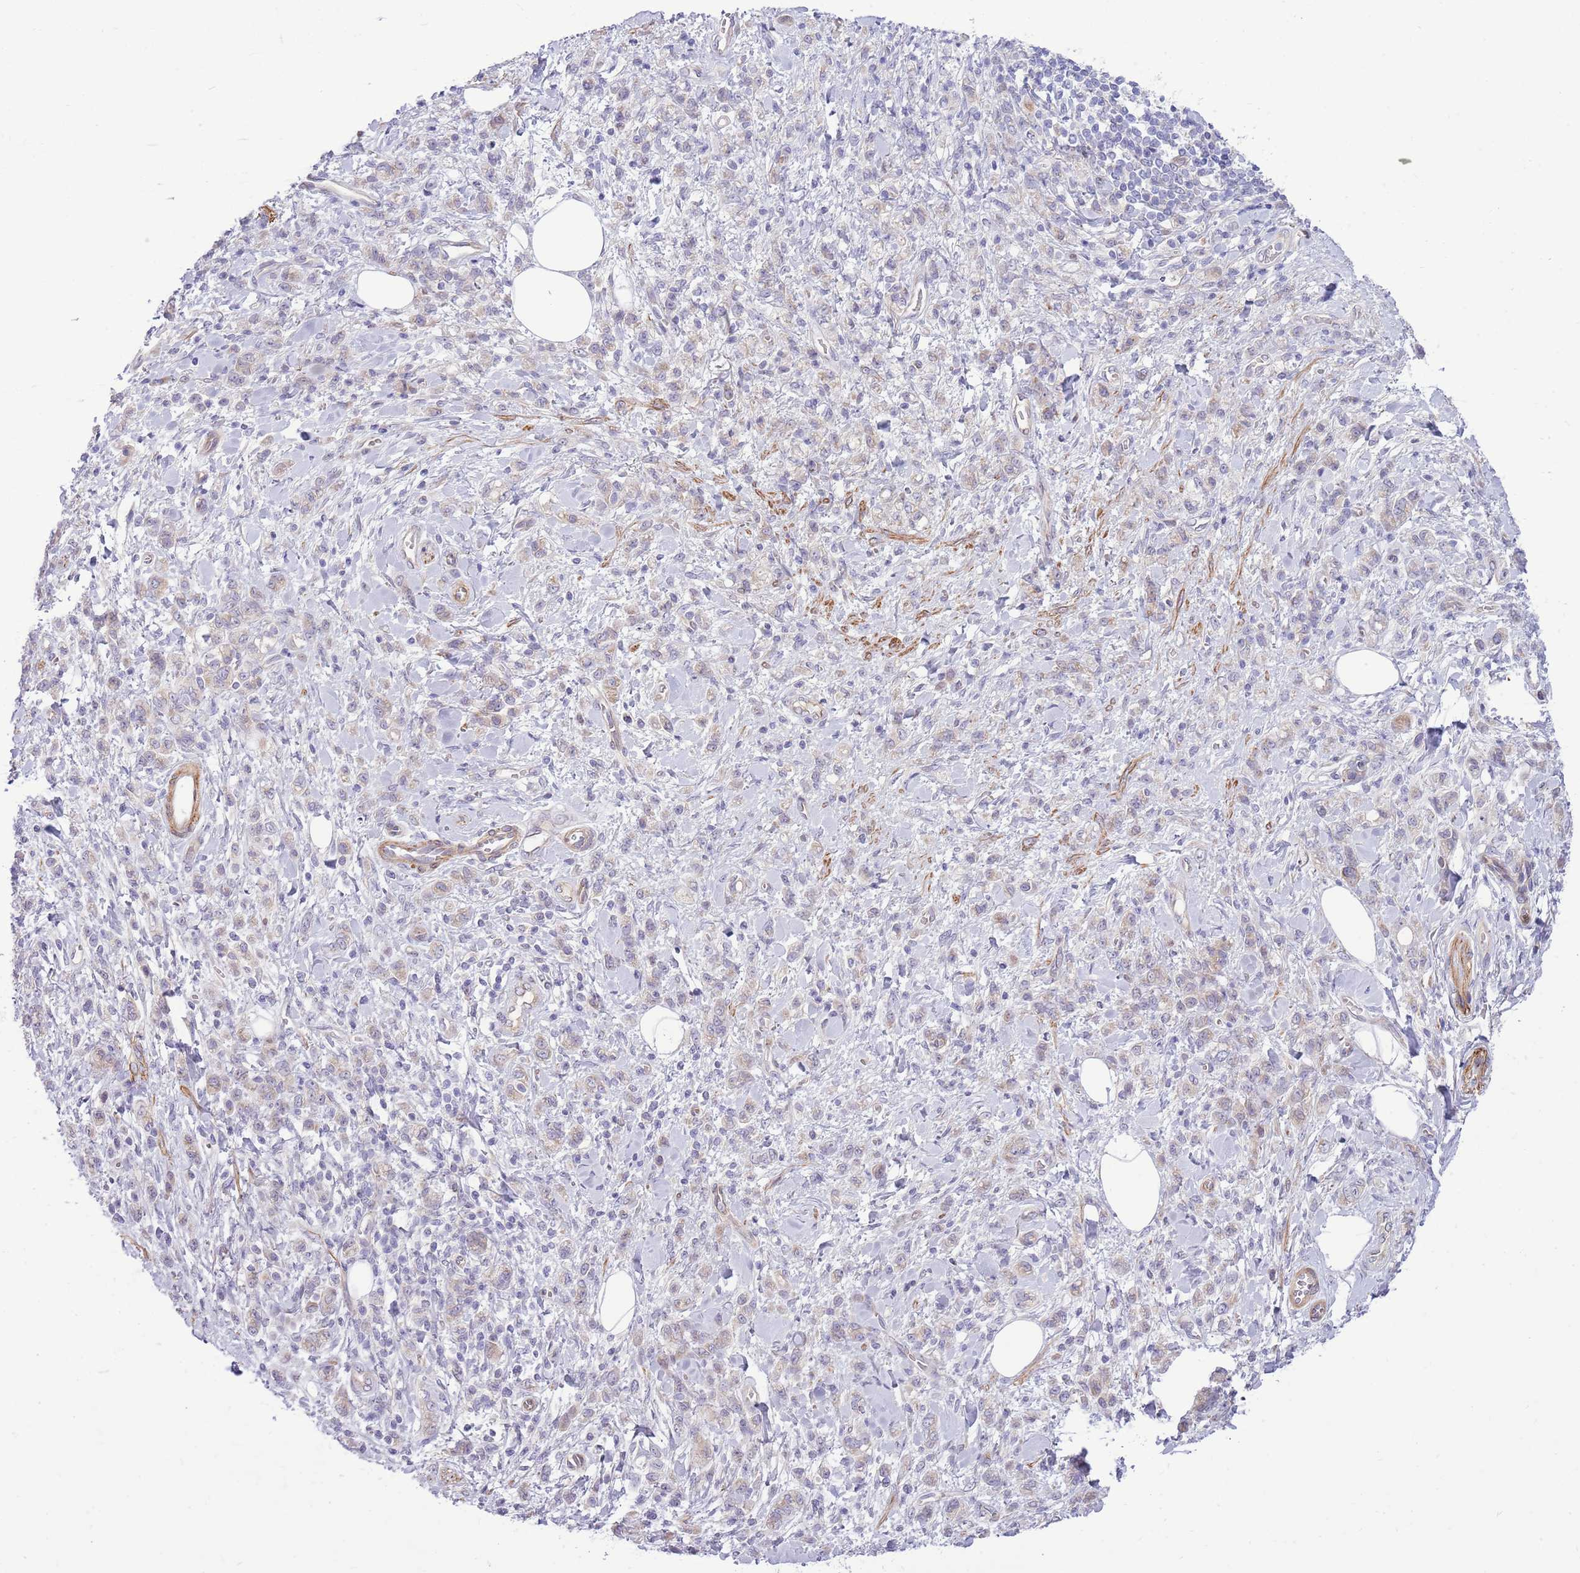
{"staining": {"intensity": "weak", "quantity": "<25%", "location": "cytoplasmic/membranous"}, "tissue": "stomach cancer", "cell_type": "Tumor cells", "image_type": "cancer", "snomed": [{"axis": "morphology", "description": "Adenocarcinoma, NOS"}, {"axis": "topography", "description": "Stomach"}], "caption": "IHC of human stomach adenocarcinoma demonstrates no expression in tumor cells.", "gene": "ZC4H2", "patient": {"sex": "male", "age": 77}}